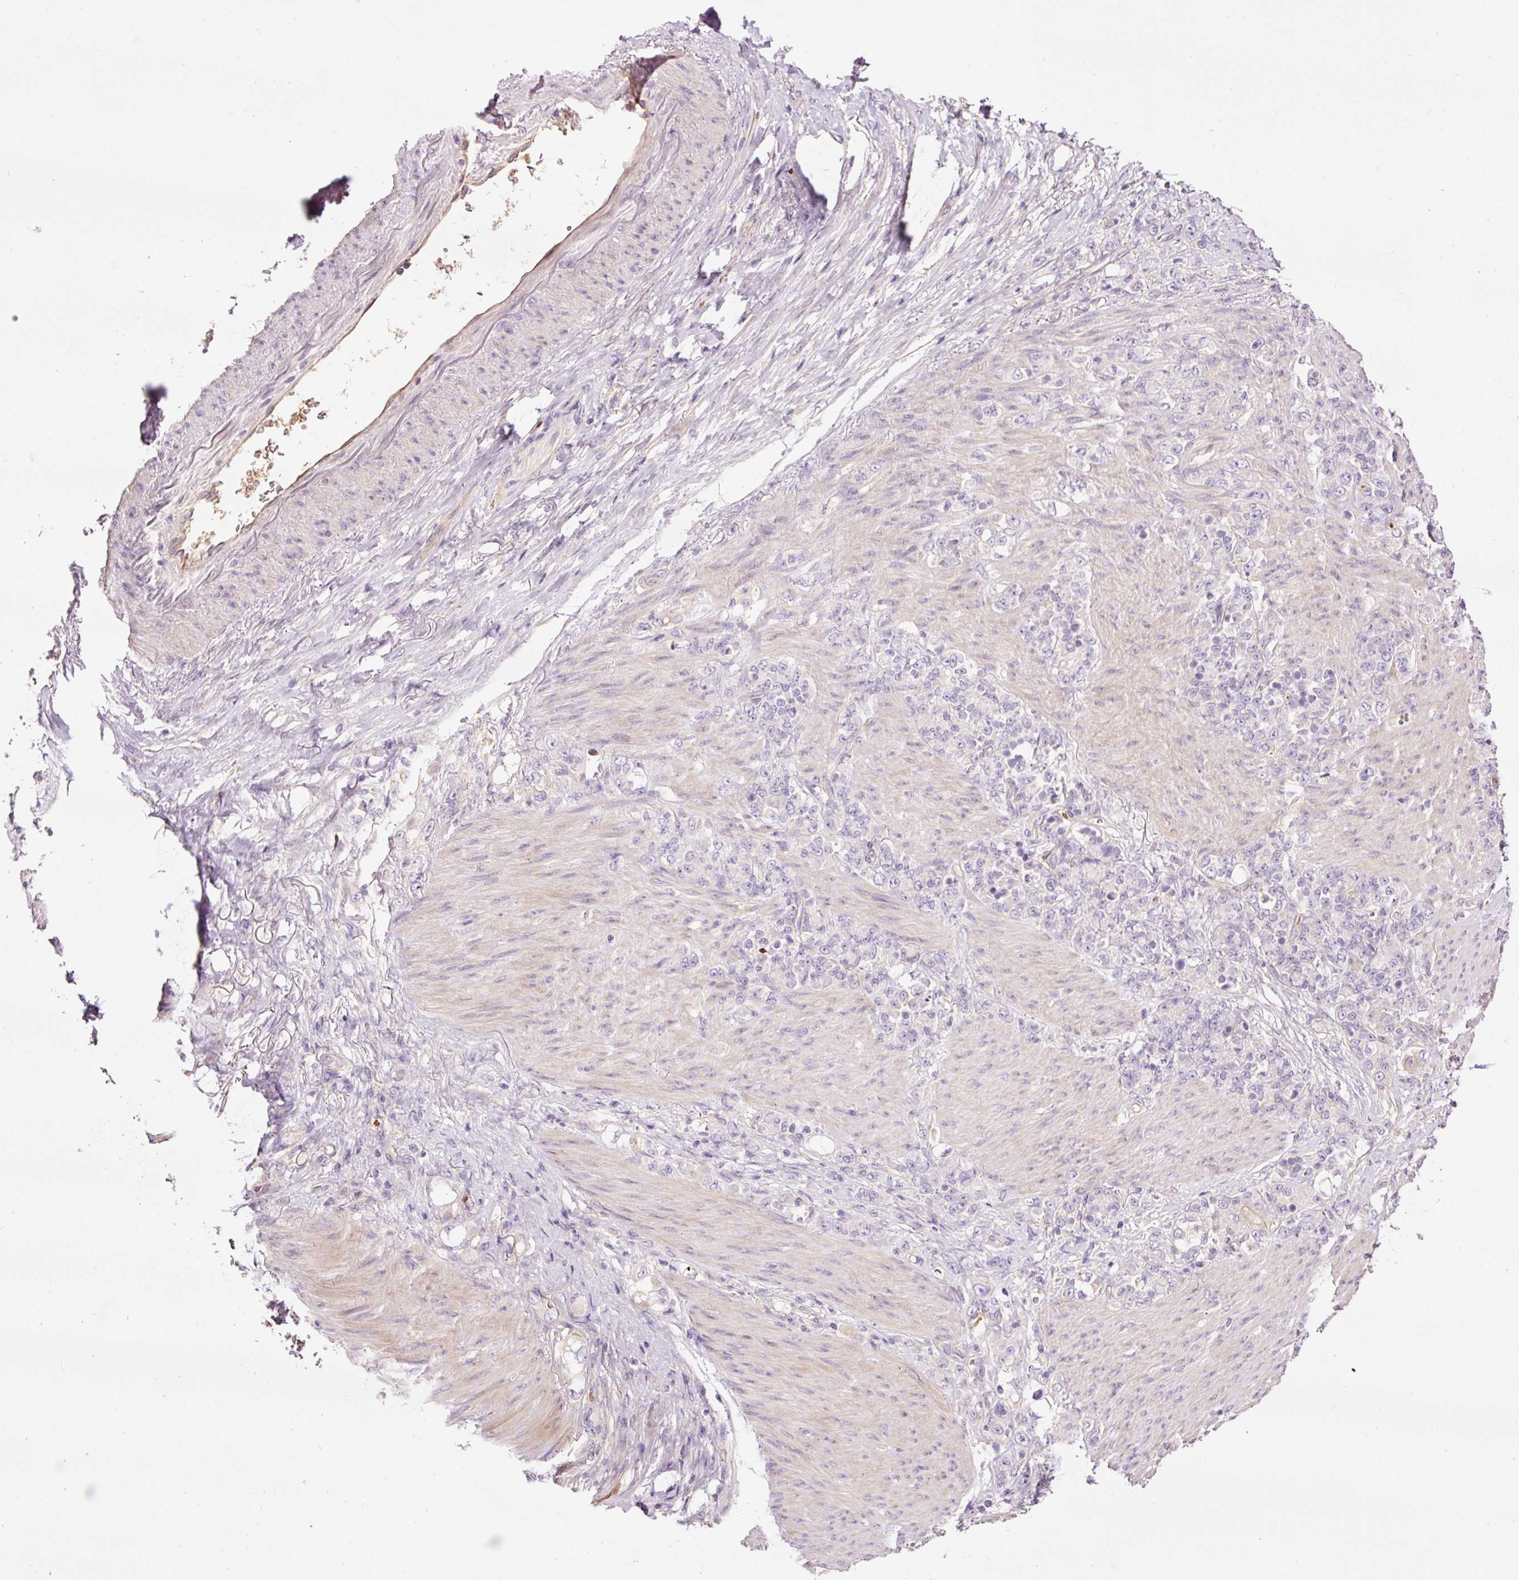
{"staining": {"intensity": "negative", "quantity": "none", "location": "none"}, "tissue": "stomach cancer", "cell_type": "Tumor cells", "image_type": "cancer", "snomed": [{"axis": "morphology", "description": "Normal tissue, NOS"}, {"axis": "morphology", "description": "Adenocarcinoma, NOS"}, {"axis": "topography", "description": "Stomach"}], "caption": "DAB (3,3'-diaminobenzidine) immunohistochemical staining of stomach cancer displays no significant expression in tumor cells.", "gene": "TMEM235", "patient": {"sex": "female", "age": 79}}